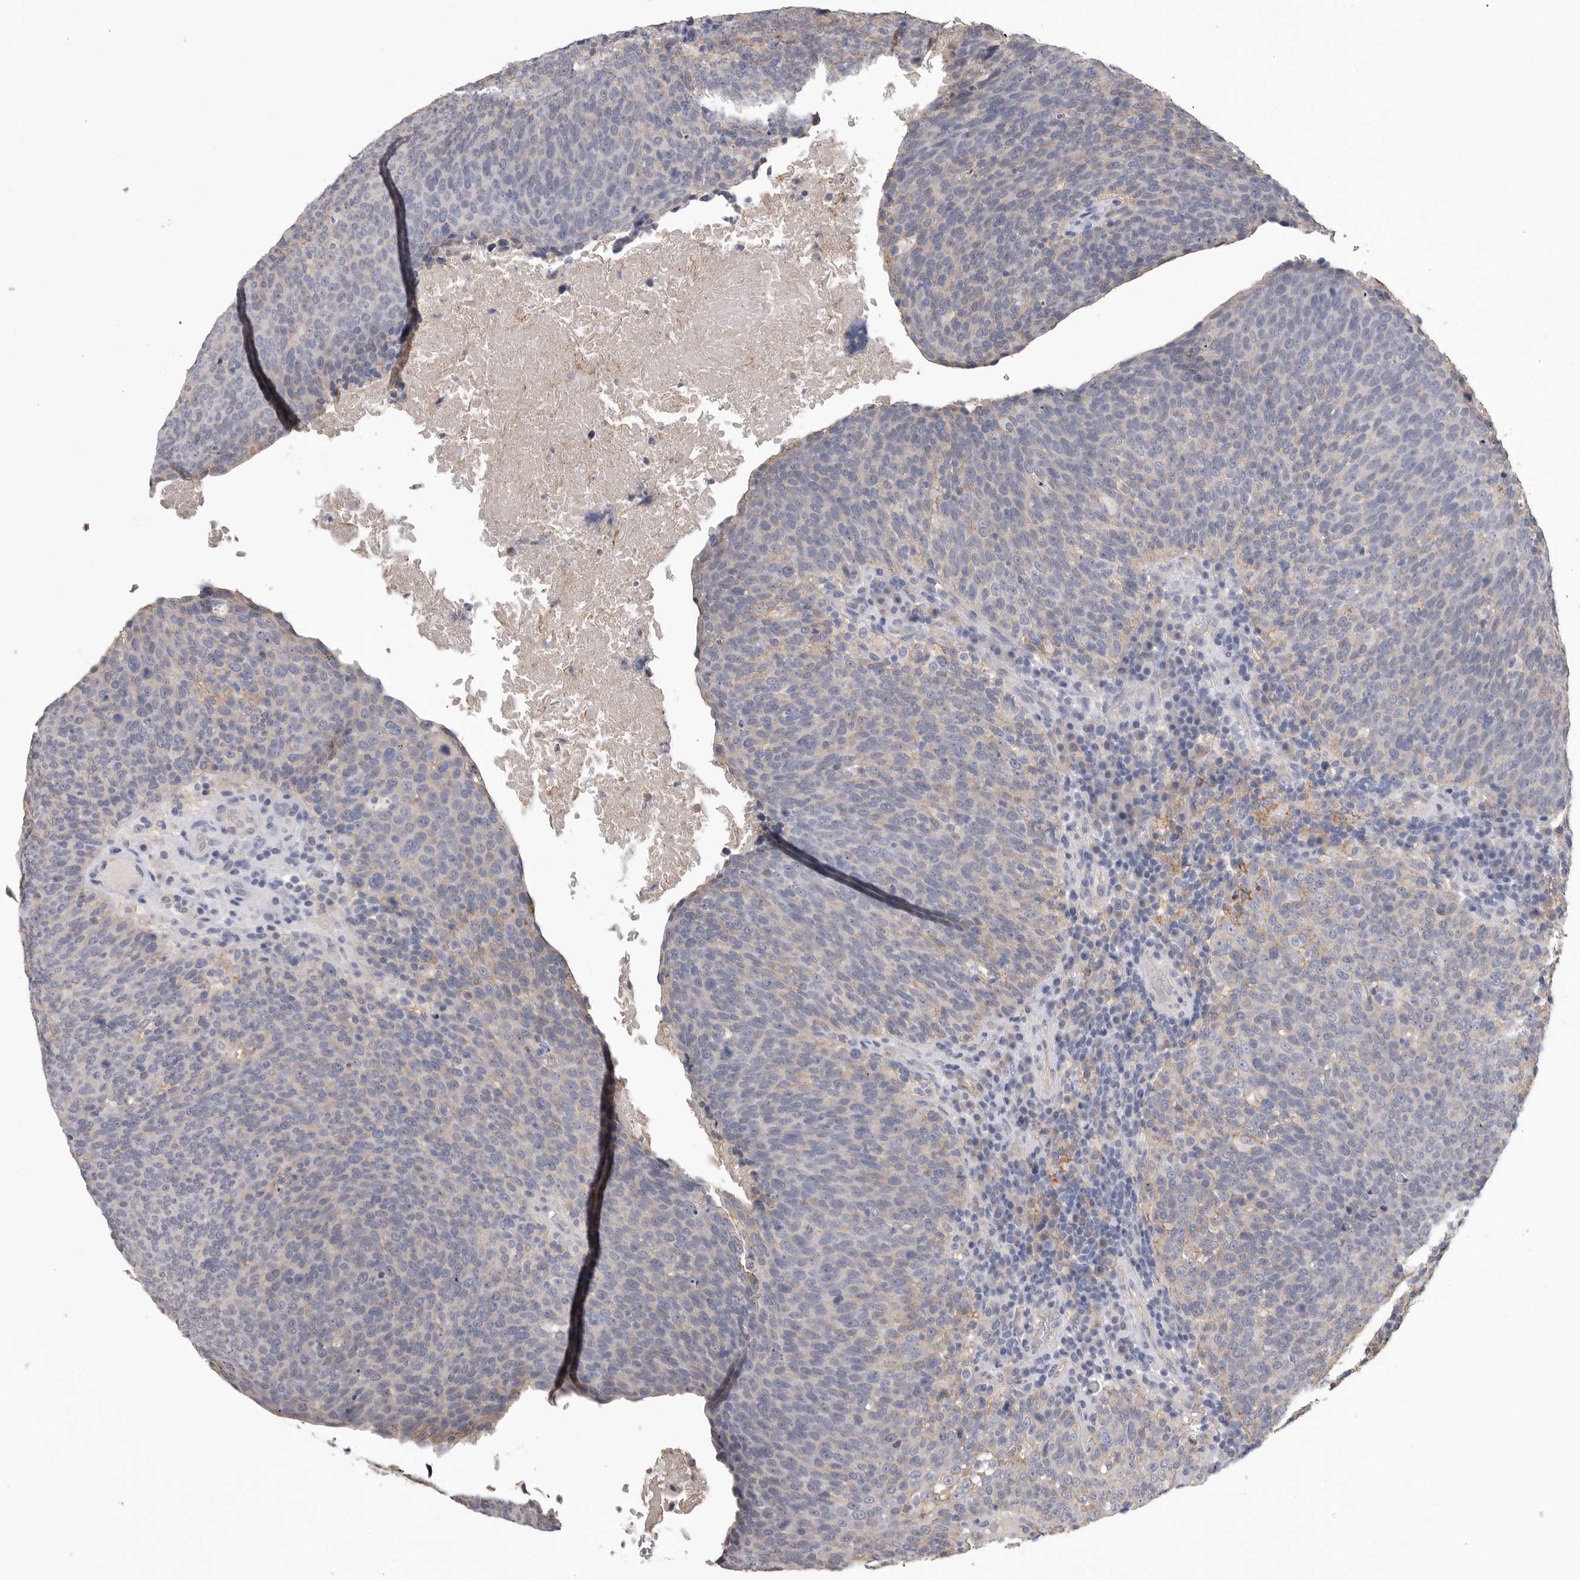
{"staining": {"intensity": "negative", "quantity": "none", "location": "none"}, "tissue": "head and neck cancer", "cell_type": "Tumor cells", "image_type": "cancer", "snomed": [{"axis": "morphology", "description": "Squamous cell carcinoma, NOS"}, {"axis": "morphology", "description": "Squamous cell carcinoma, metastatic, NOS"}, {"axis": "topography", "description": "Lymph node"}, {"axis": "topography", "description": "Head-Neck"}], "caption": "The histopathology image reveals no significant positivity in tumor cells of head and neck metastatic squamous cell carcinoma. The staining was performed using DAB (3,3'-diaminobenzidine) to visualize the protein expression in brown, while the nuclei were stained in blue with hematoxylin (Magnification: 20x).", "gene": "NECTIN2", "patient": {"sex": "male", "age": 62}}